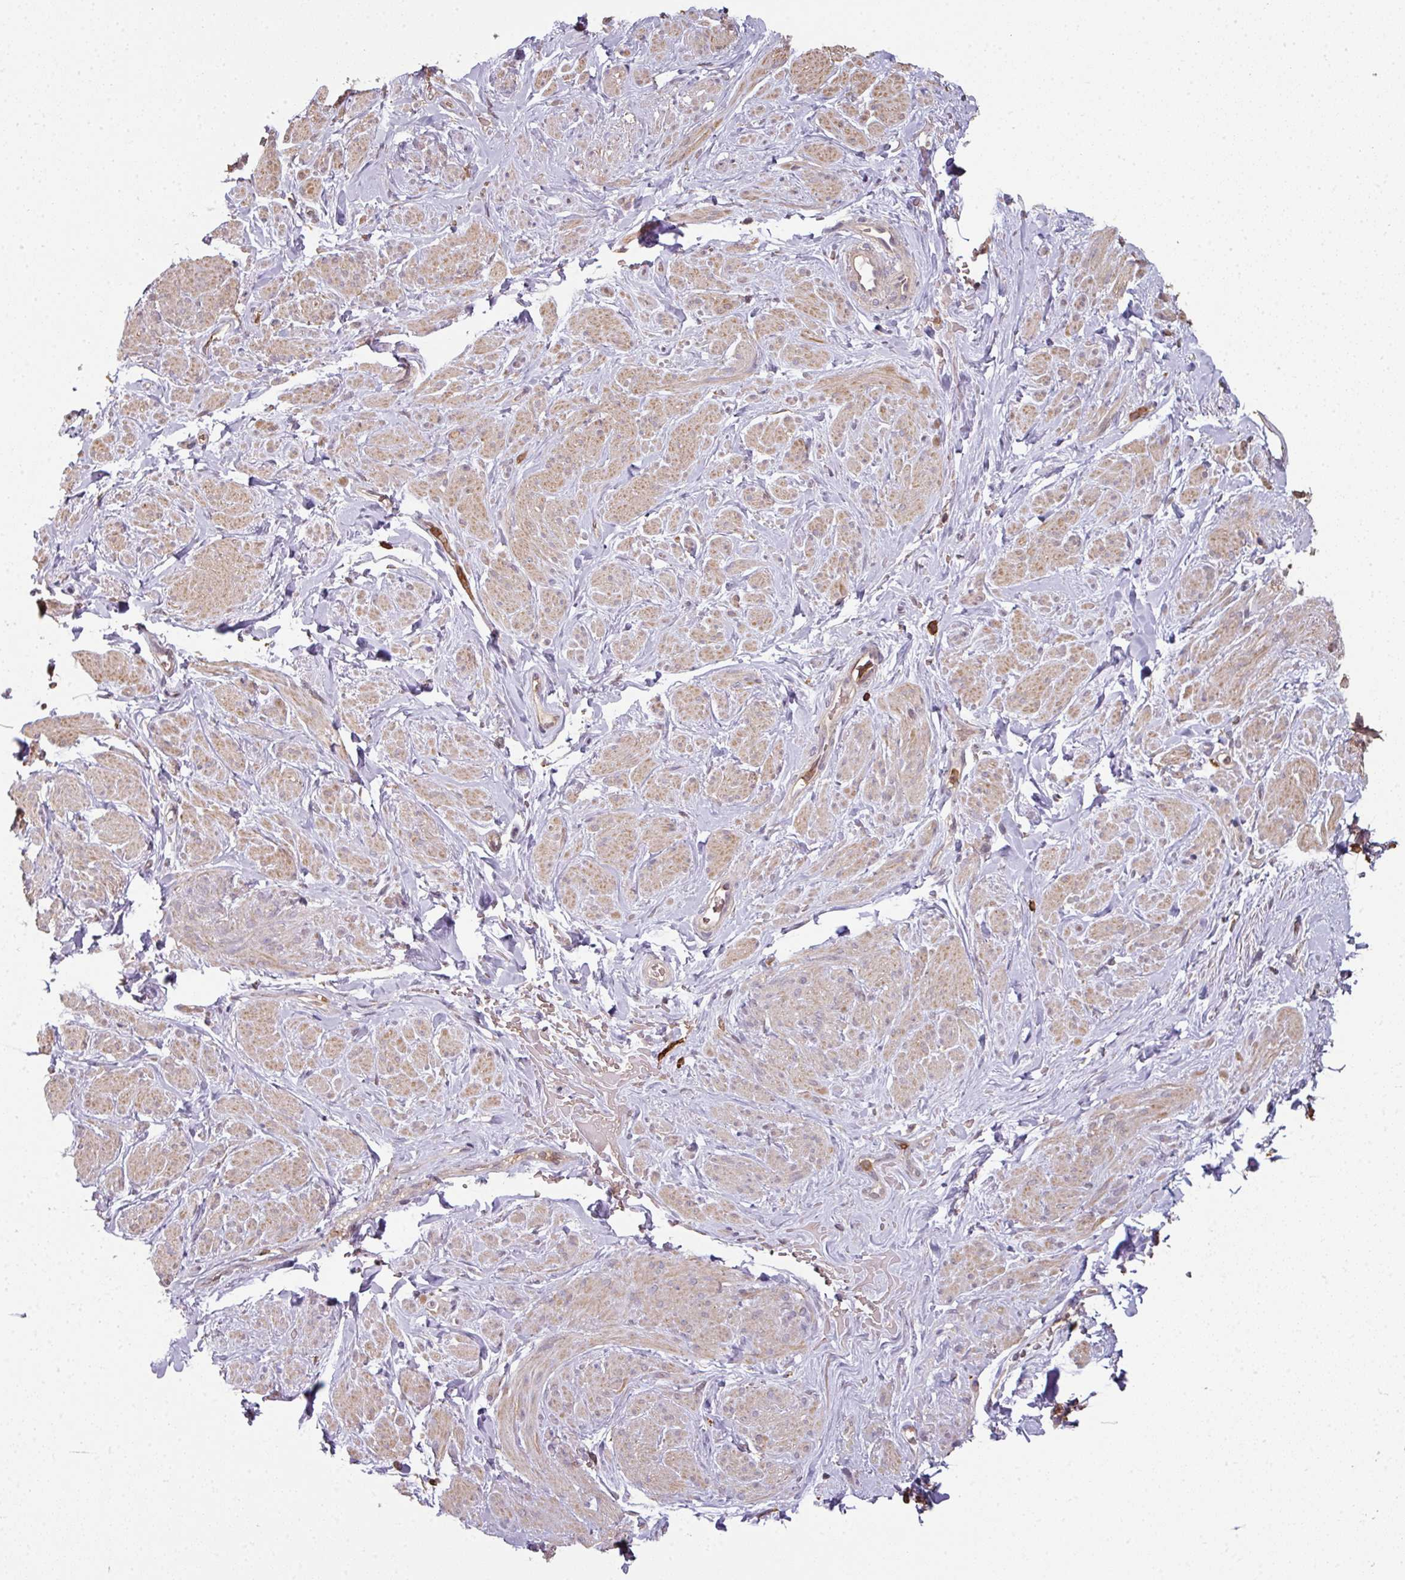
{"staining": {"intensity": "weak", "quantity": "<25%", "location": "cytoplasmic/membranous"}, "tissue": "smooth muscle", "cell_type": "Smooth muscle cells", "image_type": "normal", "snomed": [{"axis": "morphology", "description": "Normal tissue, NOS"}, {"axis": "topography", "description": "Smooth muscle"}, {"axis": "topography", "description": "Peripheral nerve tissue"}], "caption": "There is no significant expression in smooth muscle cells of smooth muscle. (Stains: DAB immunohistochemistry (IHC) with hematoxylin counter stain, Microscopy: brightfield microscopy at high magnification).", "gene": "OLFML2B", "patient": {"sex": "male", "age": 69}}